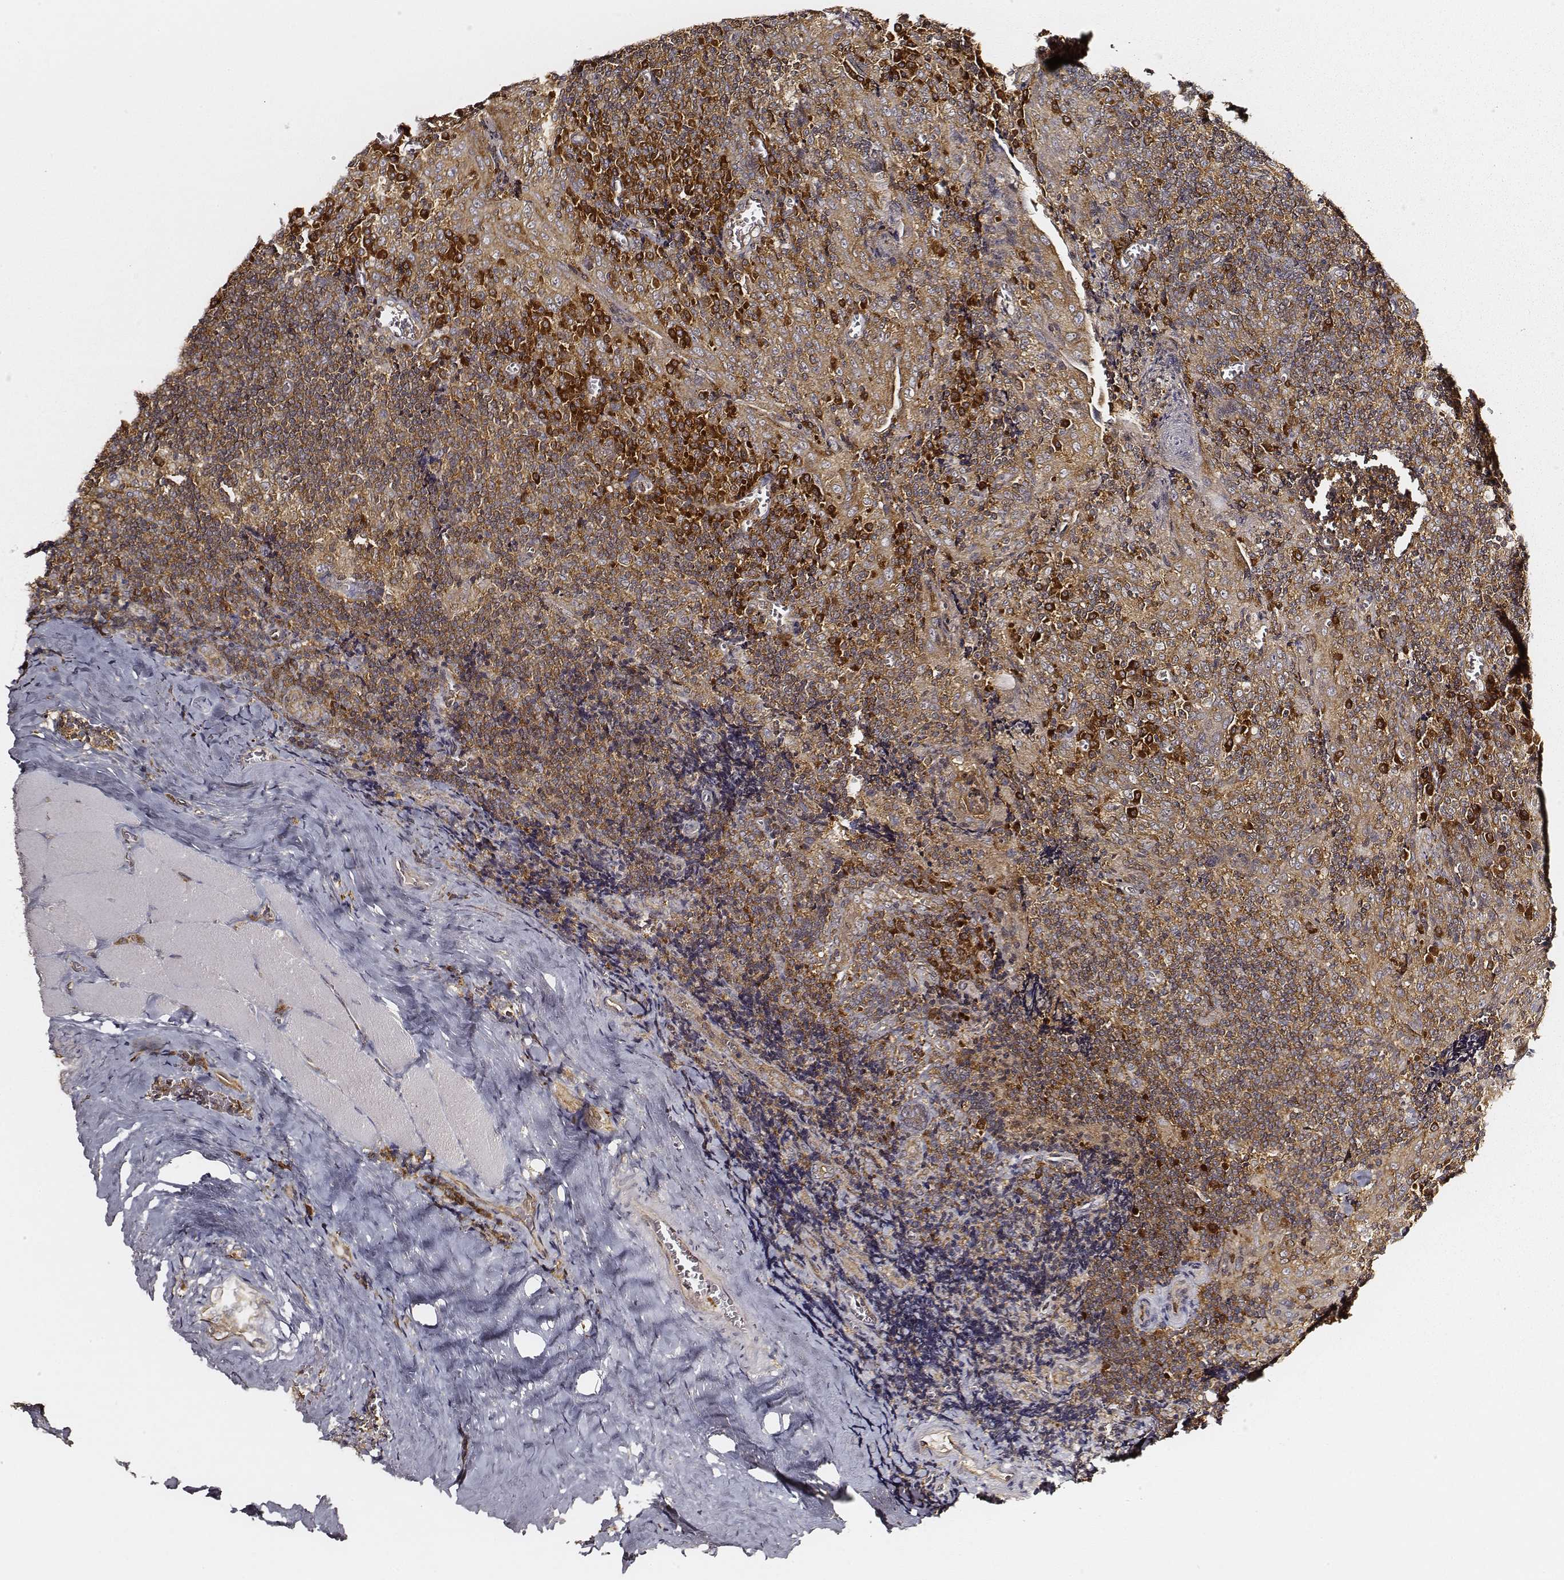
{"staining": {"intensity": "strong", "quantity": ">75%", "location": "cytoplasmic/membranous"}, "tissue": "tonsil", "cell_type": "Germinal center cells", "image_type": "normal", "snomed": [{"axis": "morphology", "description": "Normal tissue, NOS"}, {"axis": "morphology", "description": "Inflammation, NOS"}, {"axis": "topography", "description": "Tonsil"}], "caption": "High-magnification brightfield microscopy of benign tonsil stained with DAB (brown) and counterstained with hematoxylin (blue). germinal center cells exhibit strong cytoplasmic/membranous positivity is identified in about>75% of cells.", "gene": "CARS1", "patient": {"sex": "female", "age": 31}}